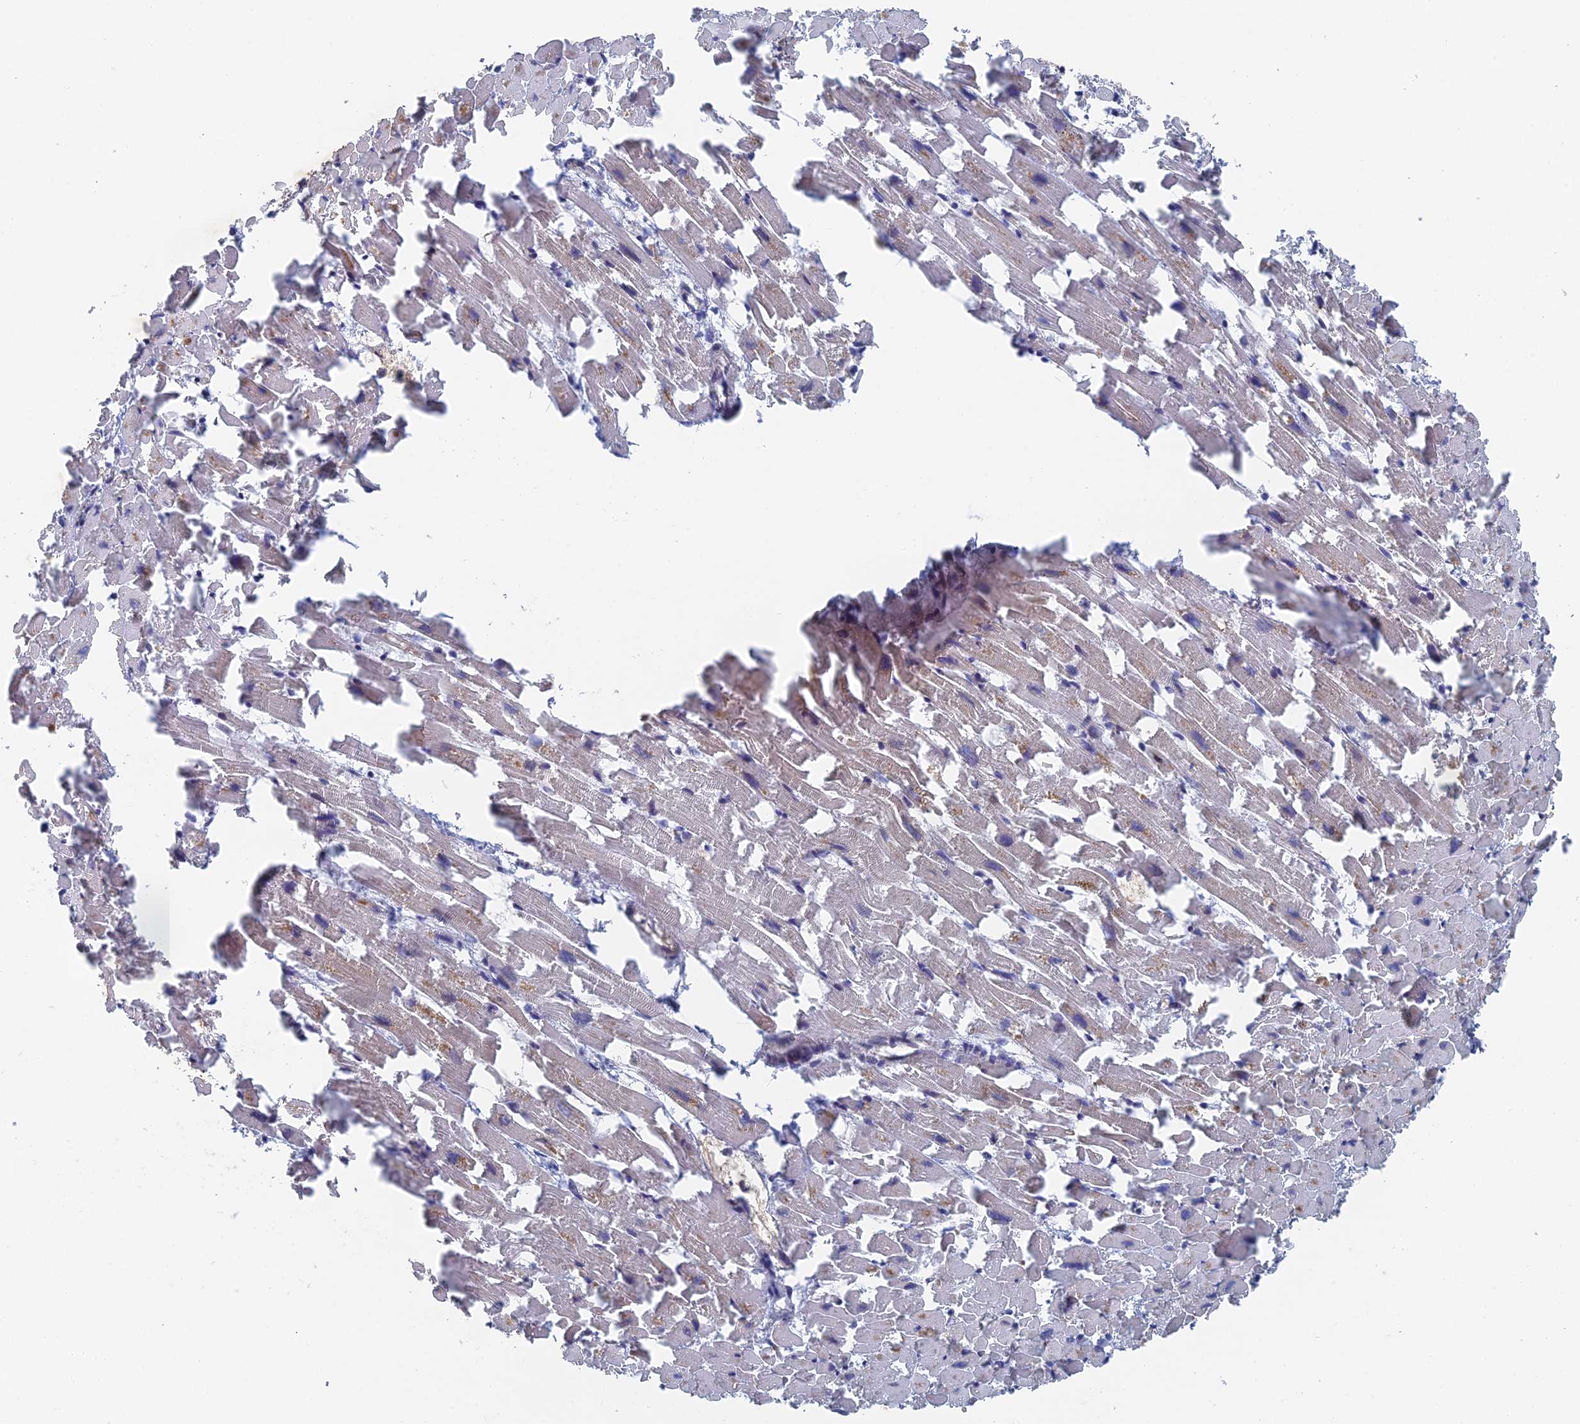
{"staining": {"intensity": "weak", "quantity": "<25%", "location": "cytoplasmic/membranous"}, "tissue": "heart muscle", "cell_type": "Cardiomyocytes", "image_type": "normal", "snomed": [{"axis": "morphology", "description": "Normal tissue, NOS"}, {"axis": "topography", "description": "Heart"}], "caption": "Immunohistochemical staining of unremarkable human heart muscle reveals no significant positivity in cardiomyocytes.", "gene": "ARAP3", "patient": {"sex": "female", "age": 64}}